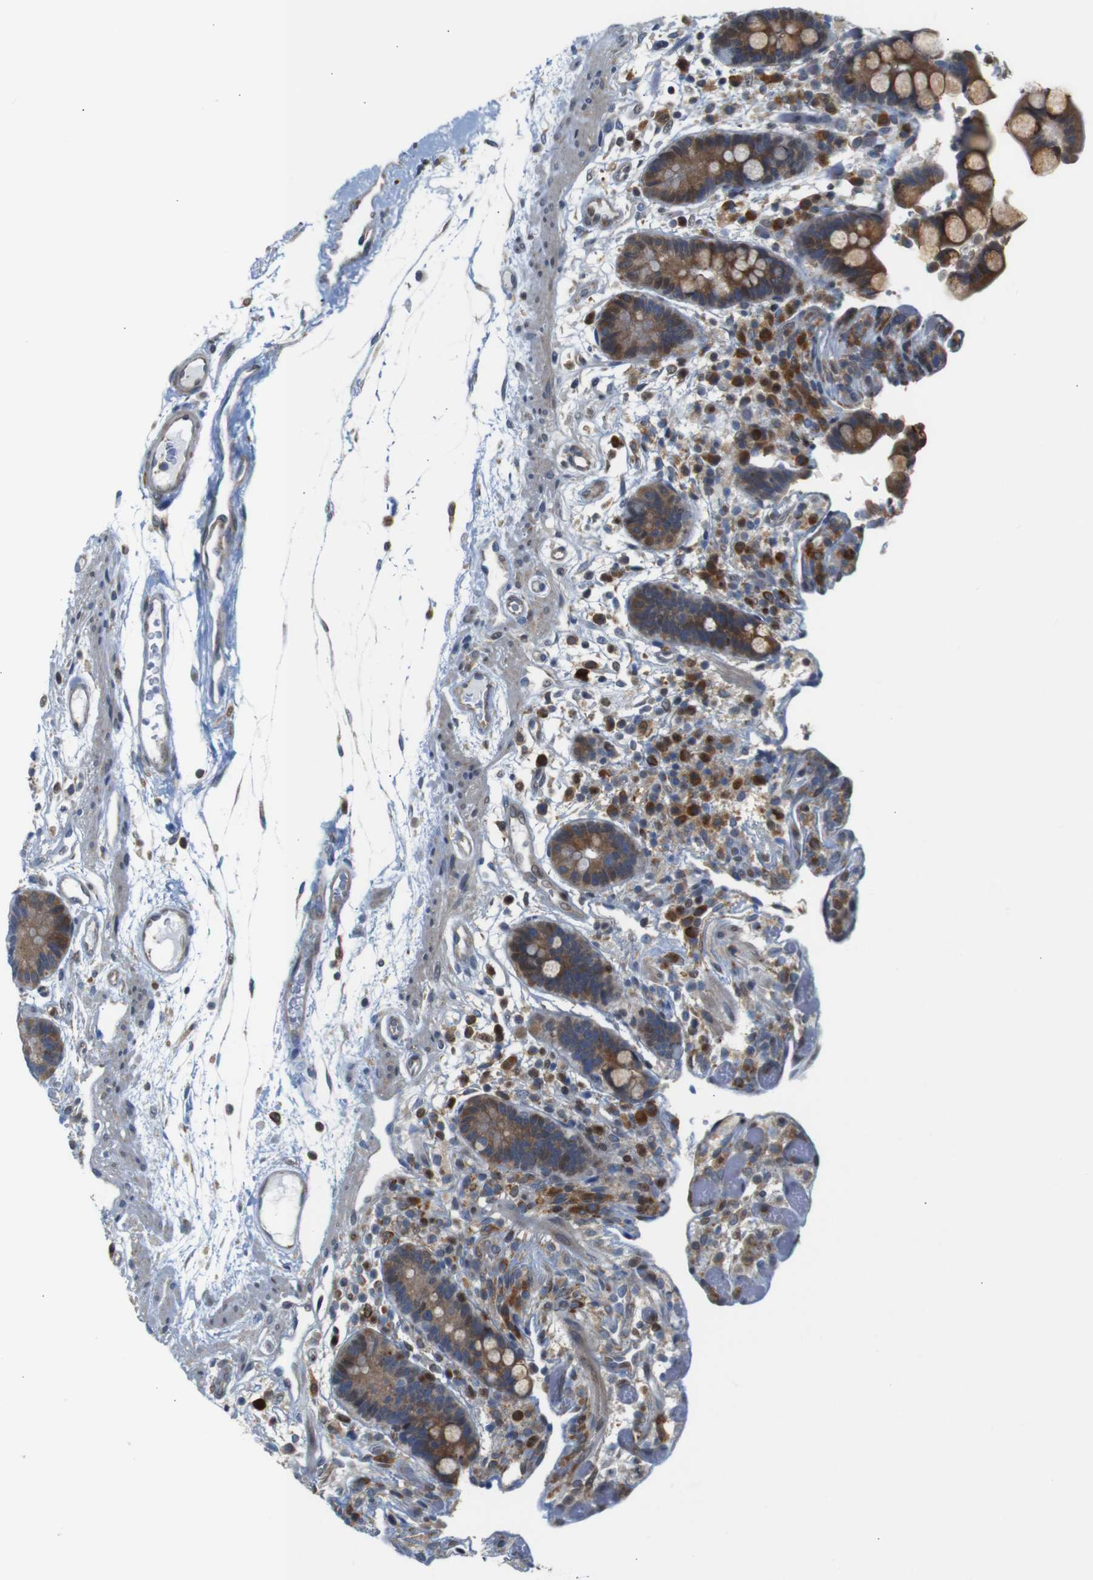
{"staining": {"intensity": "weak", "quantity": ">75%", "location": "cytoplasmic/membranous"}, "tissue": "colon", "cell_type": "Endothelial cells", "image_type": "normal", "snomed": [{"axis": "morphology", "description": "Normal tissue, NOS"}, {"axis": "topography", "description": "Colon"}], "caption": "The image reveals staining of unremarkable colon, revealing weak cytoplasmic/membranous protein positivity (brown color) within endothelial cells.", "gene": "PTPN1", "patient": {"sex": "male", "age": 73}}